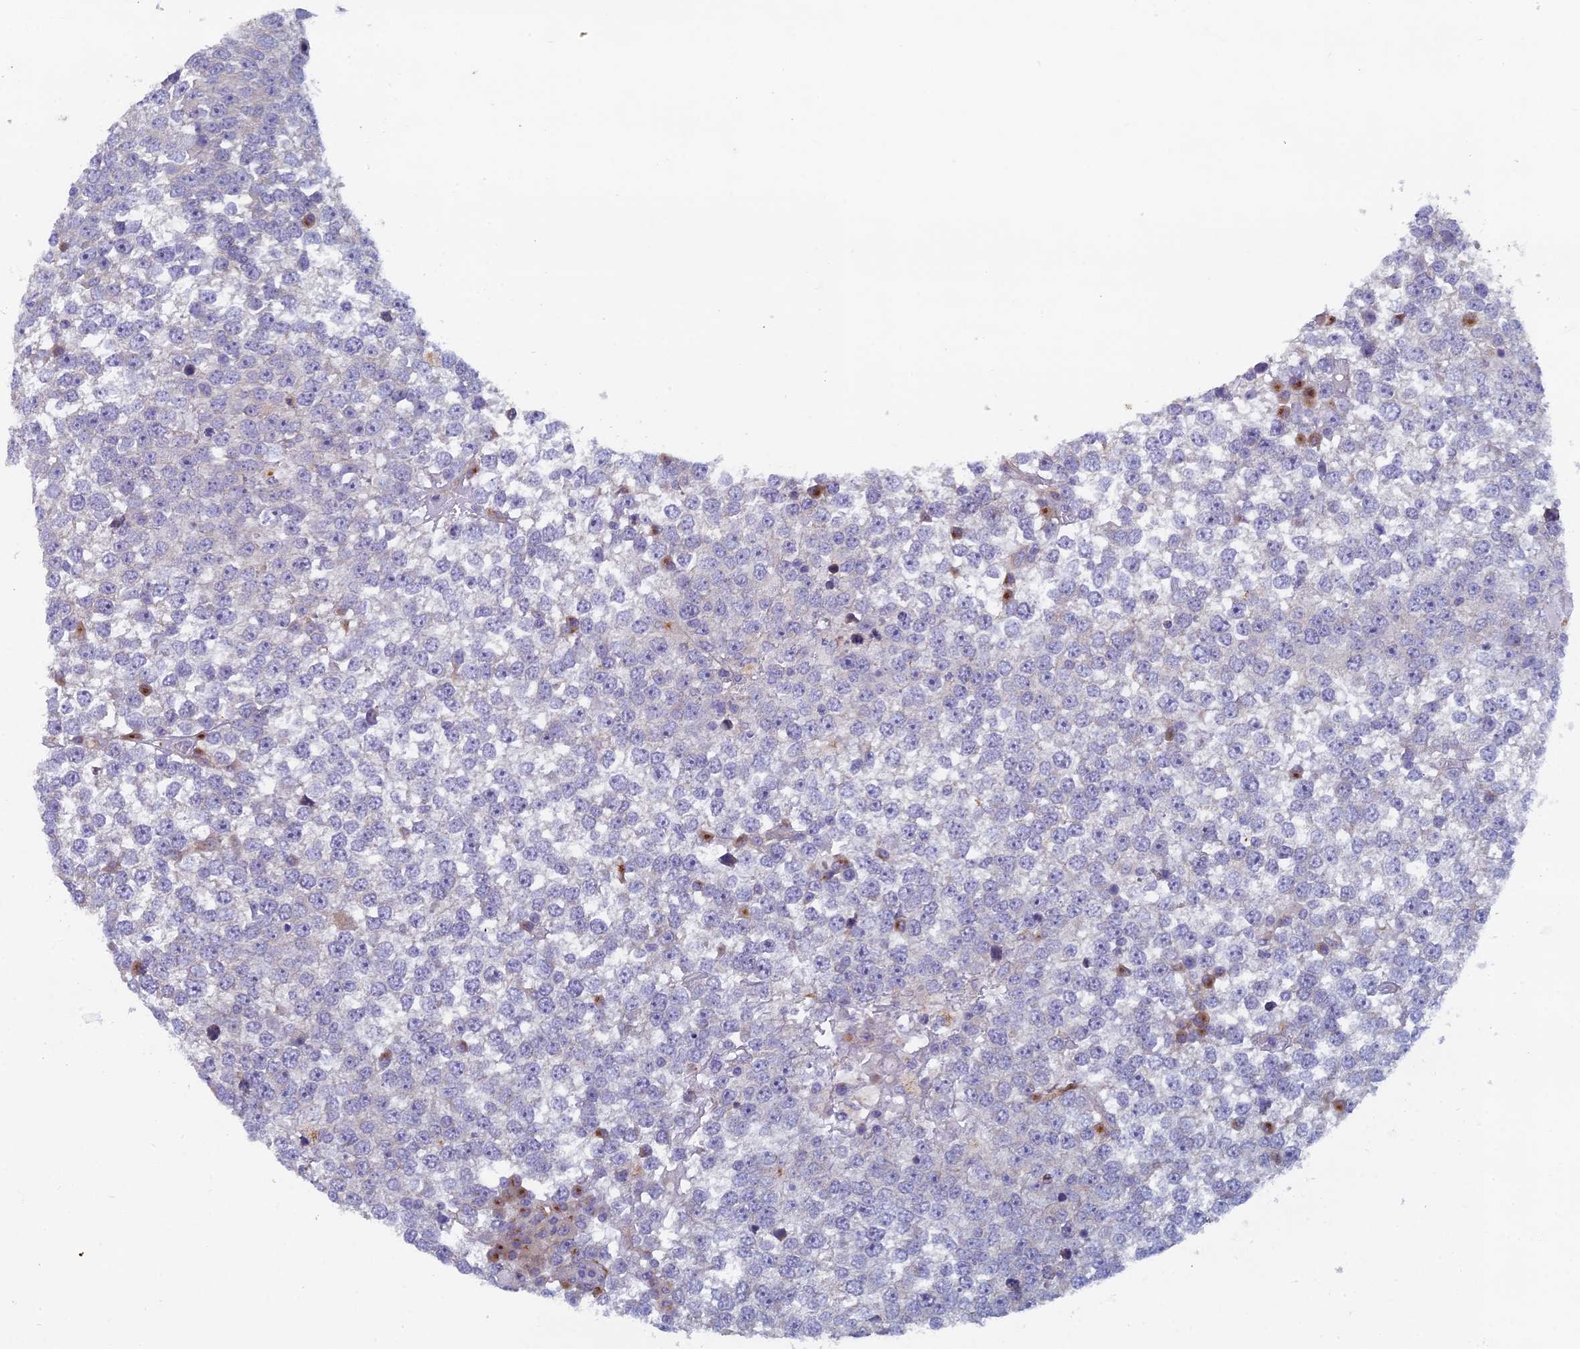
{"staining": {"intensity": "negative", "quantity": "none", "location": "none"}, "tissue": "testis cancer", "cell_type": "Tumor cells", "image_type": "cancer", "snomed": [{"axis": "morphology", "description": "Seminoma, NOS"}, {"axis": "topography", "description": "Testis"}], "caption": "A high-resolution photomicrograph shows immunohistochemistry staining of testis cancer (seminoma), which exhibits no significant staining in tumor cells.", "gene": "B9D2", "patient": {"sex": "male", "age": 65}}